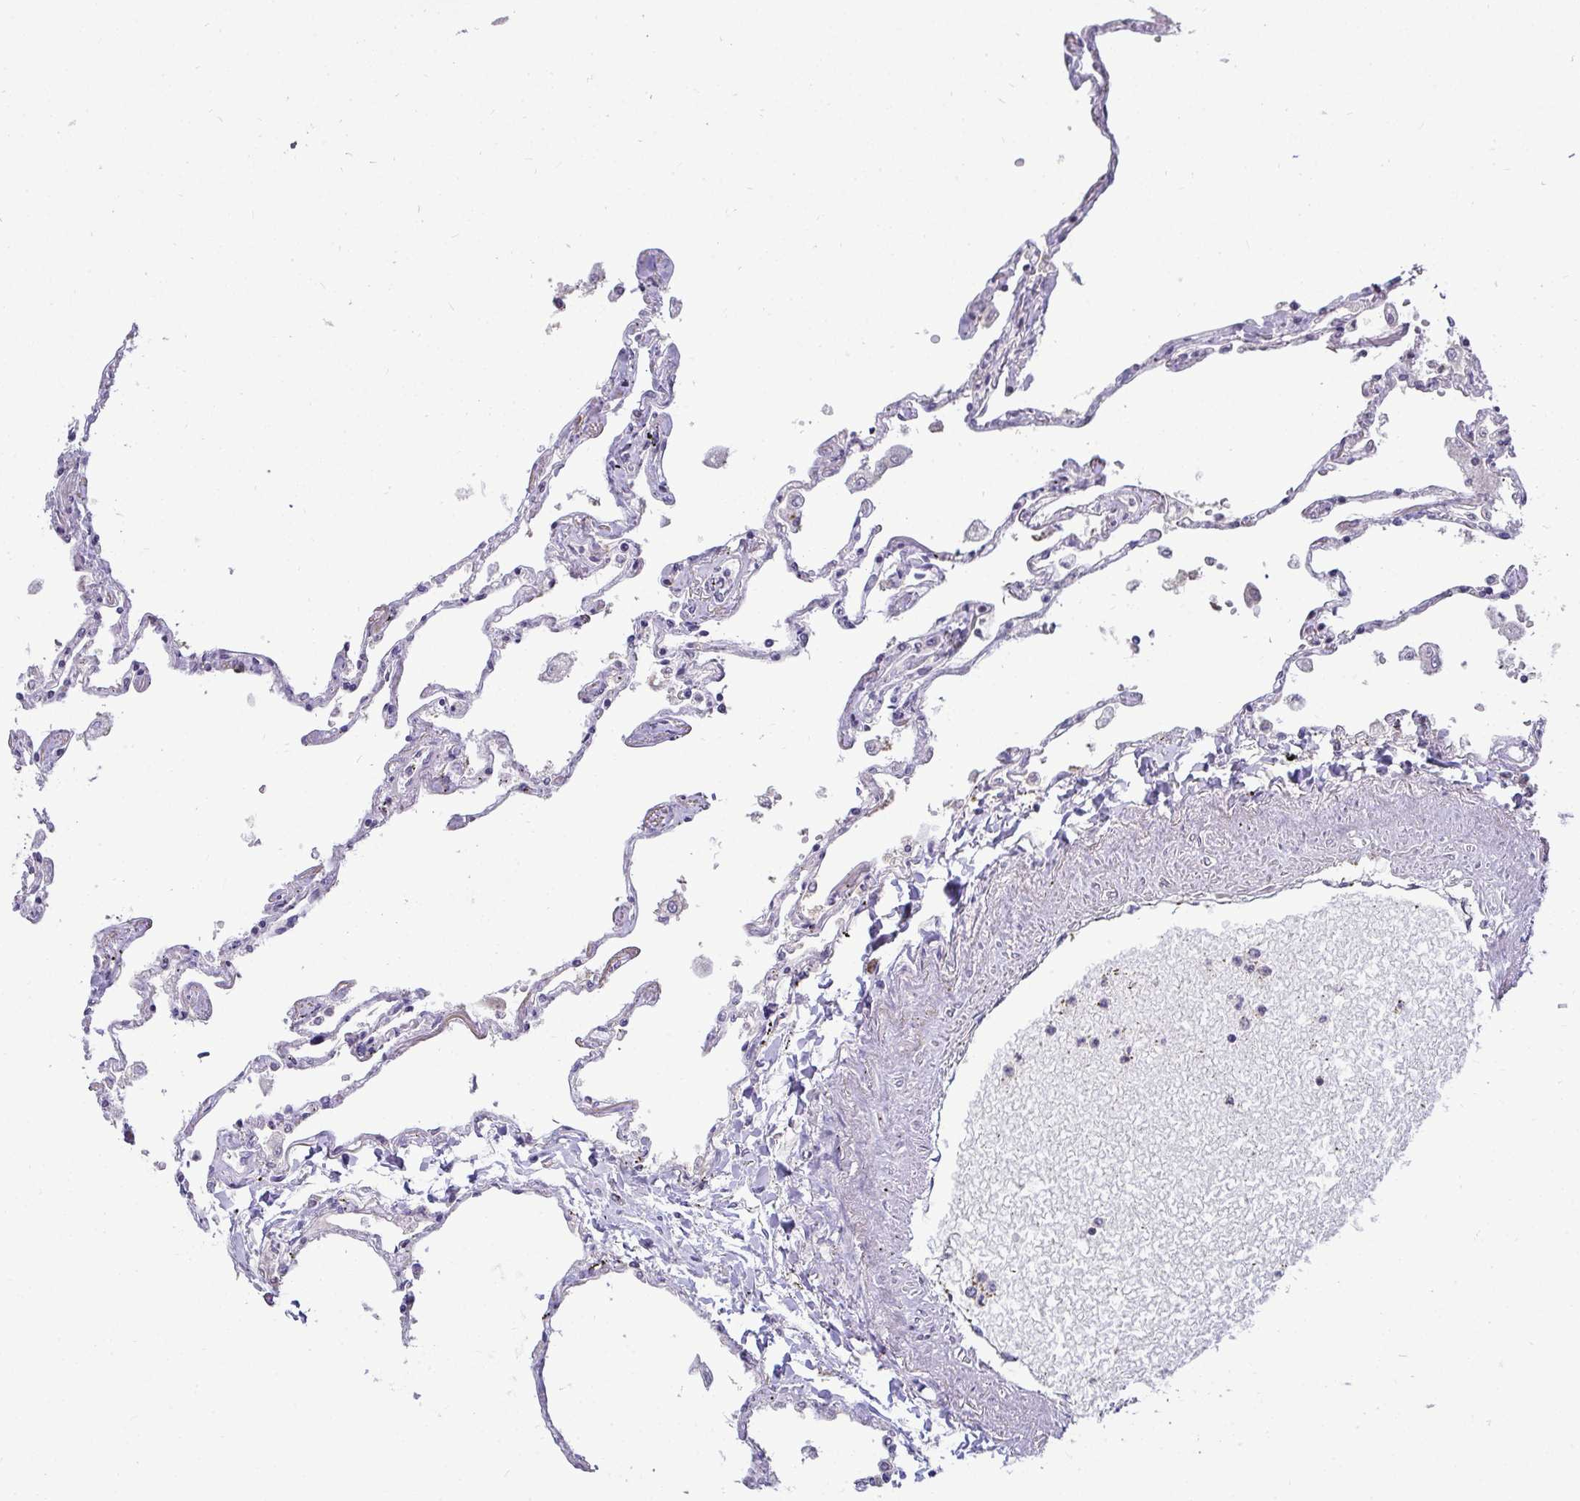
{"staining": {"intensity": "moderate", "quantity": "25%-75%", "location": "cytoplasmic/membranous"}, "tissue": "lung", "cell_type": "Alveolar cells", "image_type": "normal", "snomed": [{"axis": "morphology", "description": "Normal tissue, NOS"}, {"axis": "topography", "description": "Lung"}], "caption": "Protein expression analysis of normal lung exhibits moderate cytoplasmic/membranous positivity in approximately 25%-75% of alveolar cells. Nuclei are stained in blue.", "gene": "SH2D1B", "patient": {"sex": "female", "age": 67}}